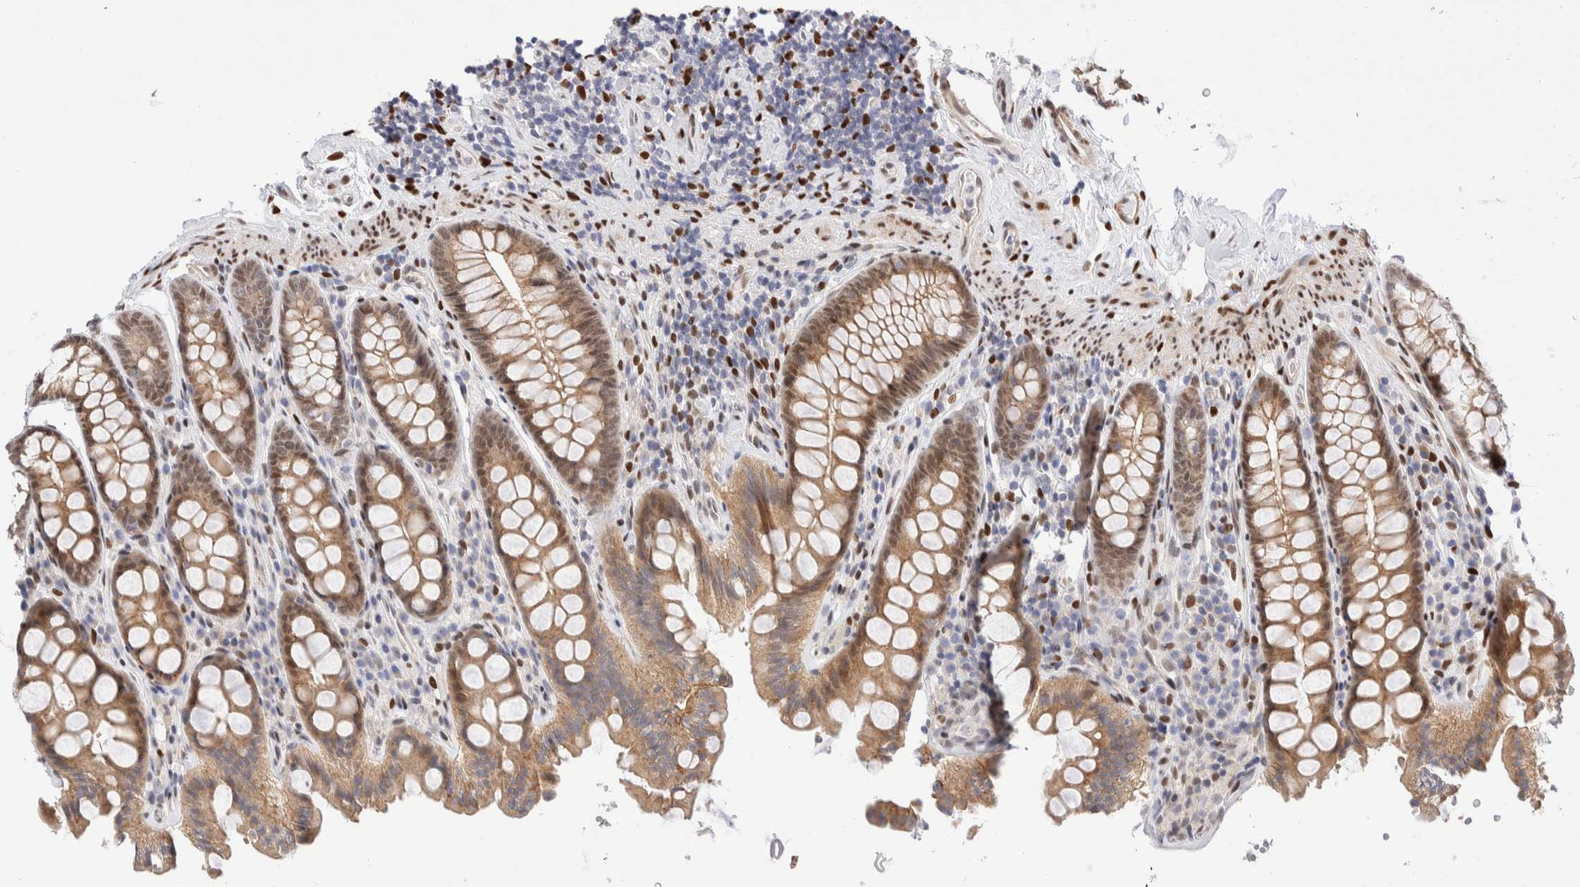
{"staining": {"intensity": "weak", "quantity": ">75%", "location": "nuclear"}, "tissue": "colon", "cell_type": "Endothelial cells", "image_type": "normal", "snomed": [{"axis": "morphology", "description": "Normal tissue, NOS"}, {"axis": "topography", "description": "Colon"}, {"axis": "topography", "description": "Peripheral nerve tissue"}], "caption": "Immunohistochemistry (IHC) of unremarkable human colon reveals low levels of weak nuclear expression in about >75% of endothelial cells.", "gene": "NSMAF", "patient": {"sex": "female", "age": 61}}